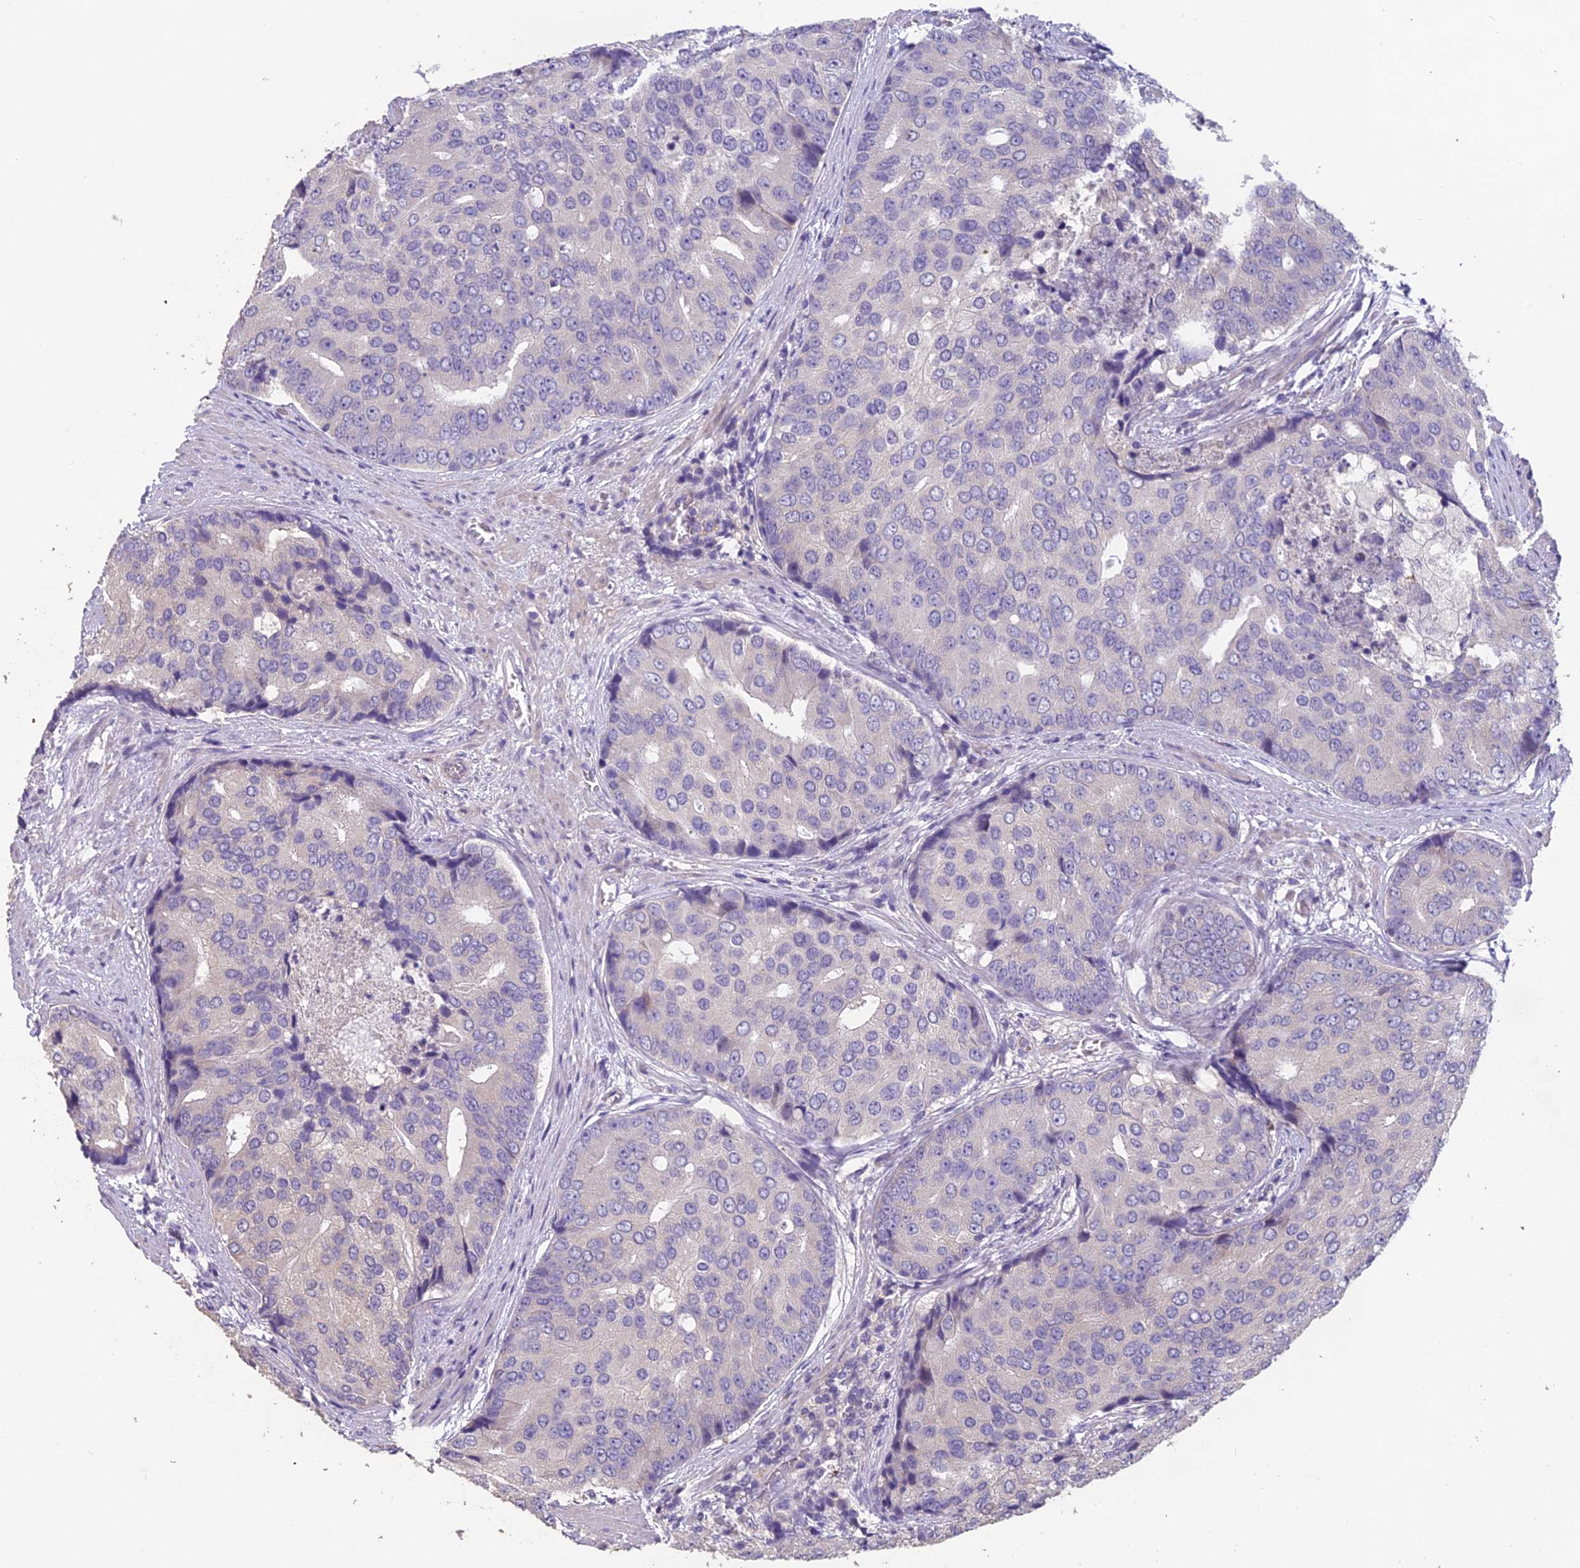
{"staining": {"intensity": "negative", "quantity": "none", "location": "none"}, "tissue": "prostate cancer", "cell_type": "Tumor cells", "image_type": "cancer", "snomed": [{"axis": "morphology", "description": "Adenocarcinoma, High grade"}, {"axis": "topography", "description": "Prostate"}], "caption": "This is an immunohistochemistry (IHC) image of prostate cancer (adenocarcinoma (high-grade)). There is no staining in tumor cells.", "gene": "CEACAM16", "patient": {"sex": "male", "age": 62}}